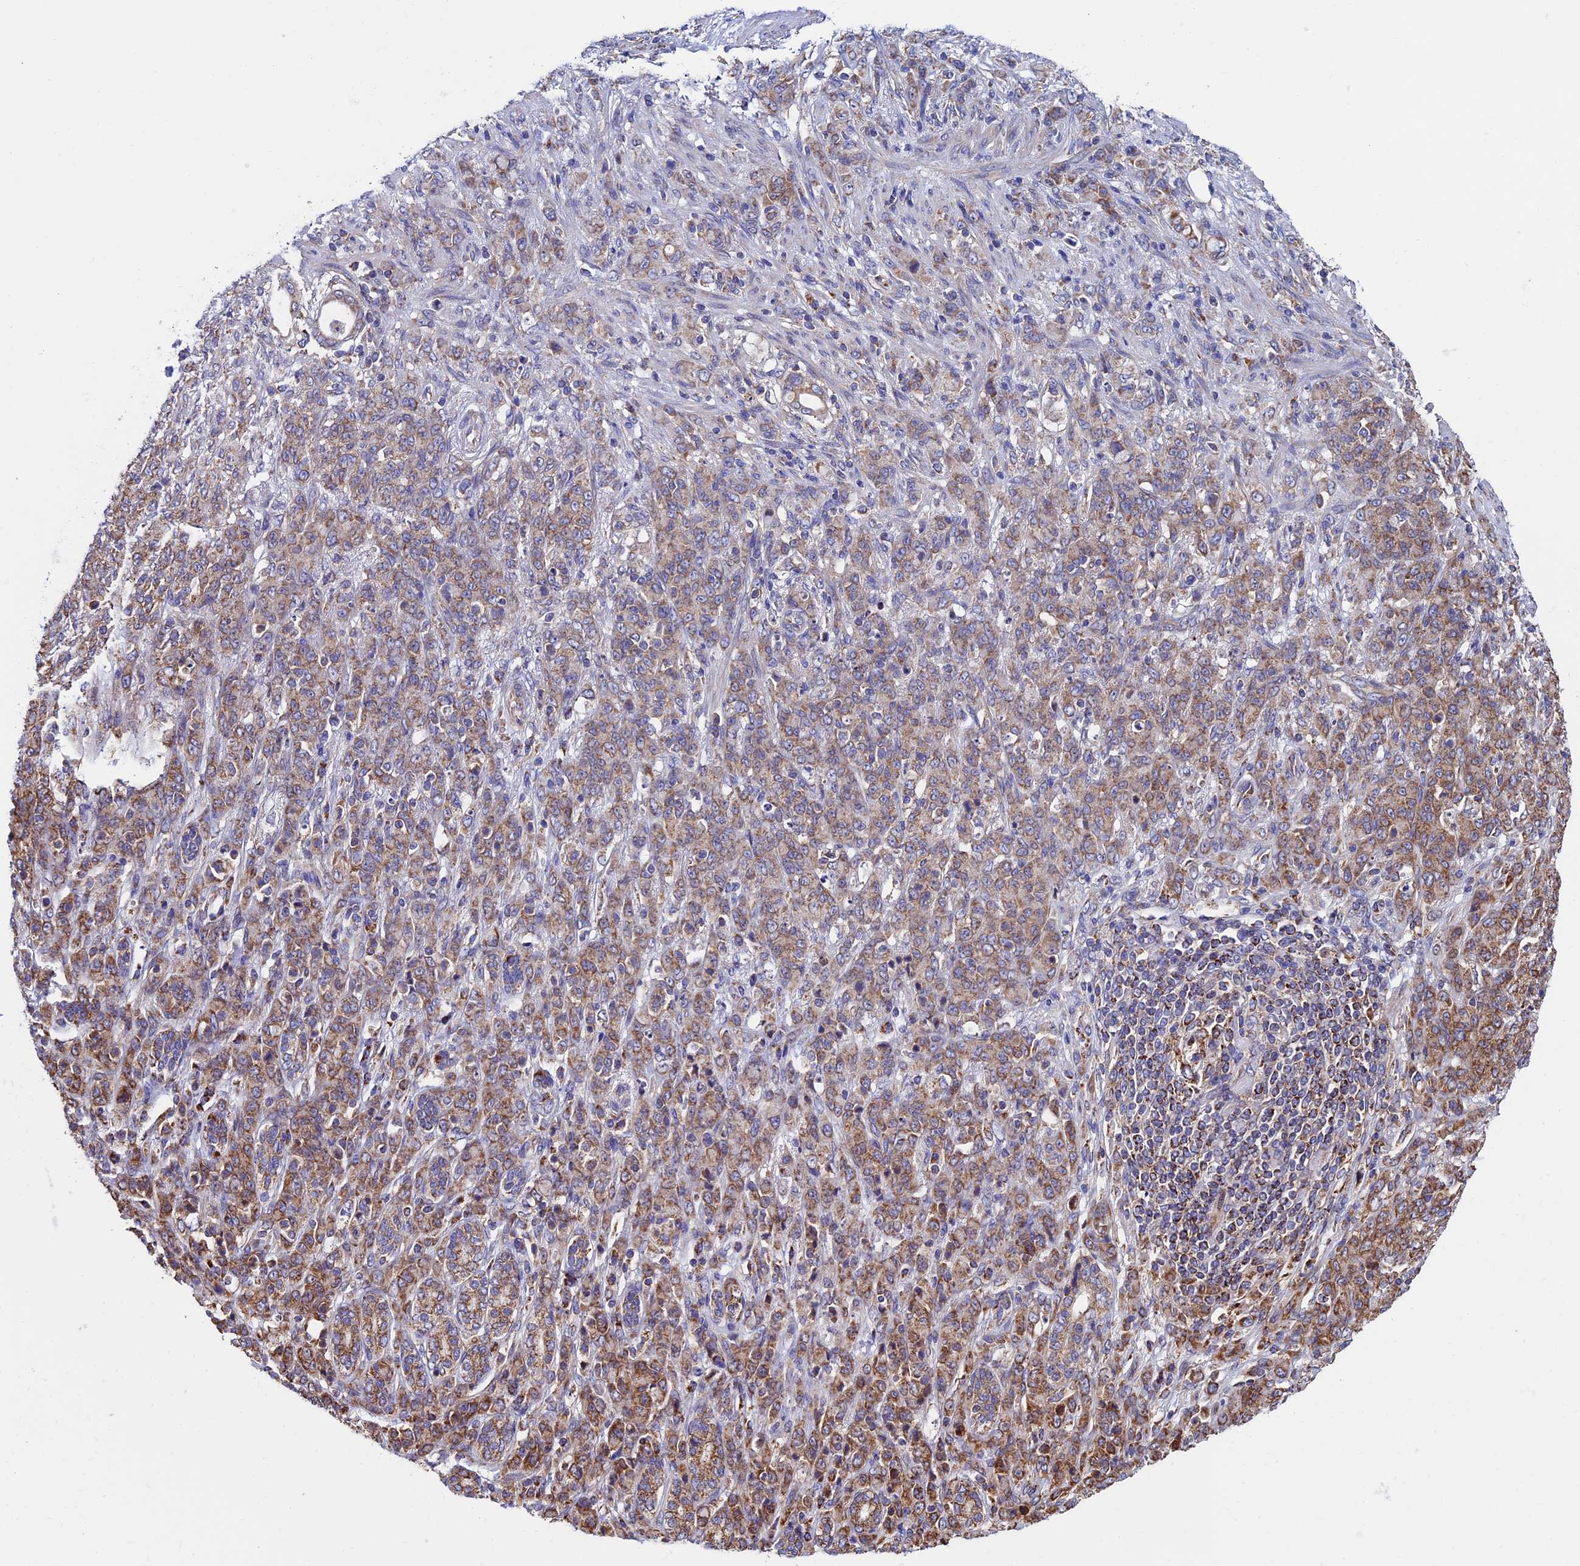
{"staining": {"intensity": "moderate", "quantity": ">75%", "location": "cytoplasmic/membranous"}, "tissue": "stomach cancer", "cell_type": "Tumor cells", "image_type": "cancer", "snomed": [{"axis": "morphology", "description": "Adenocarcinoma, NOS"}, {"axis": "topography", "description": "Stomach"}], "caption": "Stomach cancer stained with DAB (3,3'-diaminobenzidine) immunohistochemistry (IHC) demonstrates medium levels of moderate cytoplasmic/membranous expression in about >75% of tumor cells.", "gene": "SLC9A5", "patient": {"sex": "female", "age": 79}}